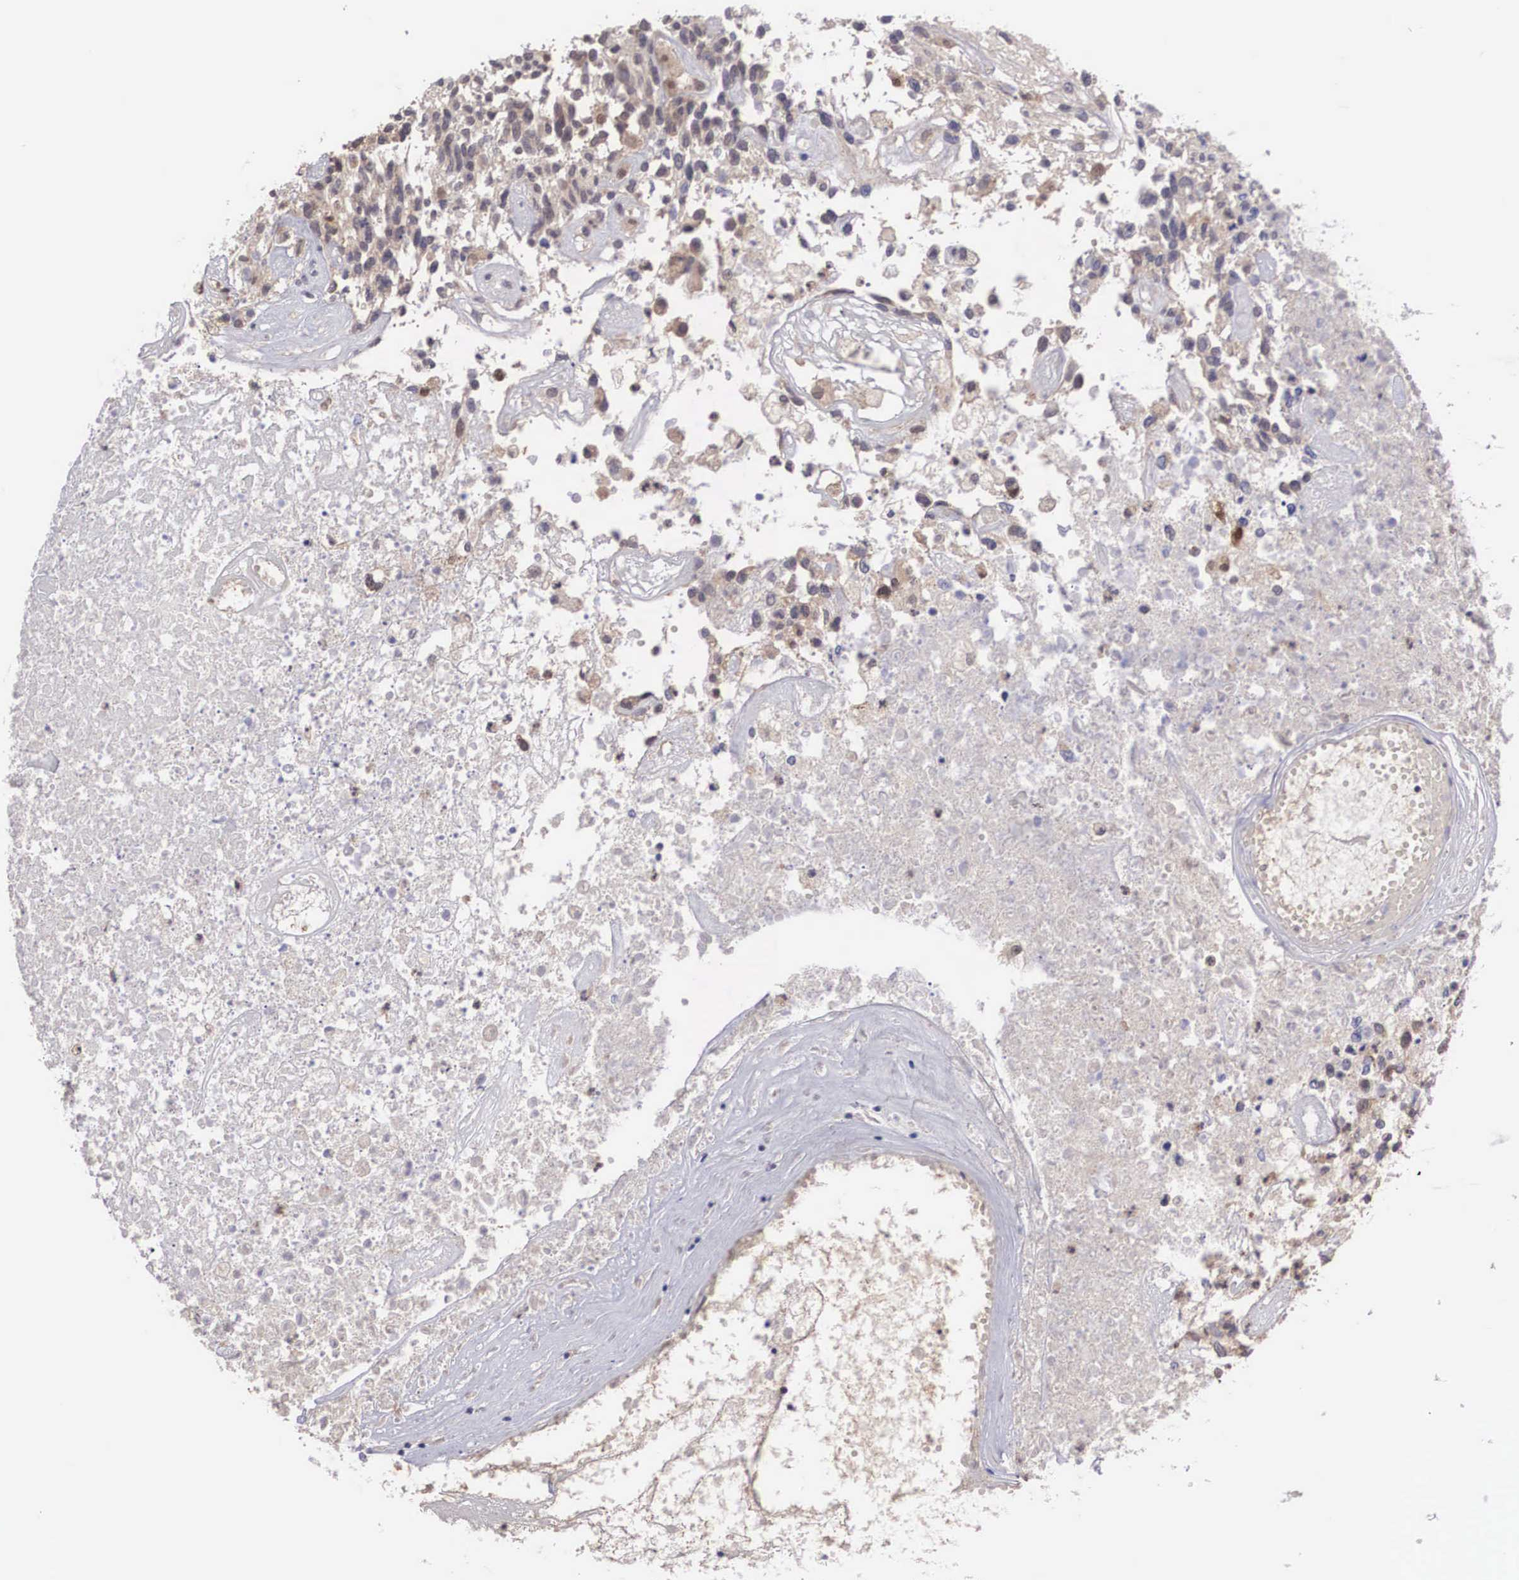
{"staining": {"intensity": "weak", "quantity": ">75%", "location": "cytoplasmic/membranous,nuclear"}, "tissue": "glioma", "cell_type": "Tumor cells", "image_type": "cancer", "snomed": [{"axis": "morphology", "description": "Glioma, malignant, High grade"}, {"axis": "topography", "description": "Brain"}], "caption": "A brown stain highlights weak cytoplasmic/membranous and nuclear positivity of a protein in human malignant high-grade glioma tumor cells.", "gene": "DNAJB7", "patient": {"sex": "male", "age": 77}}